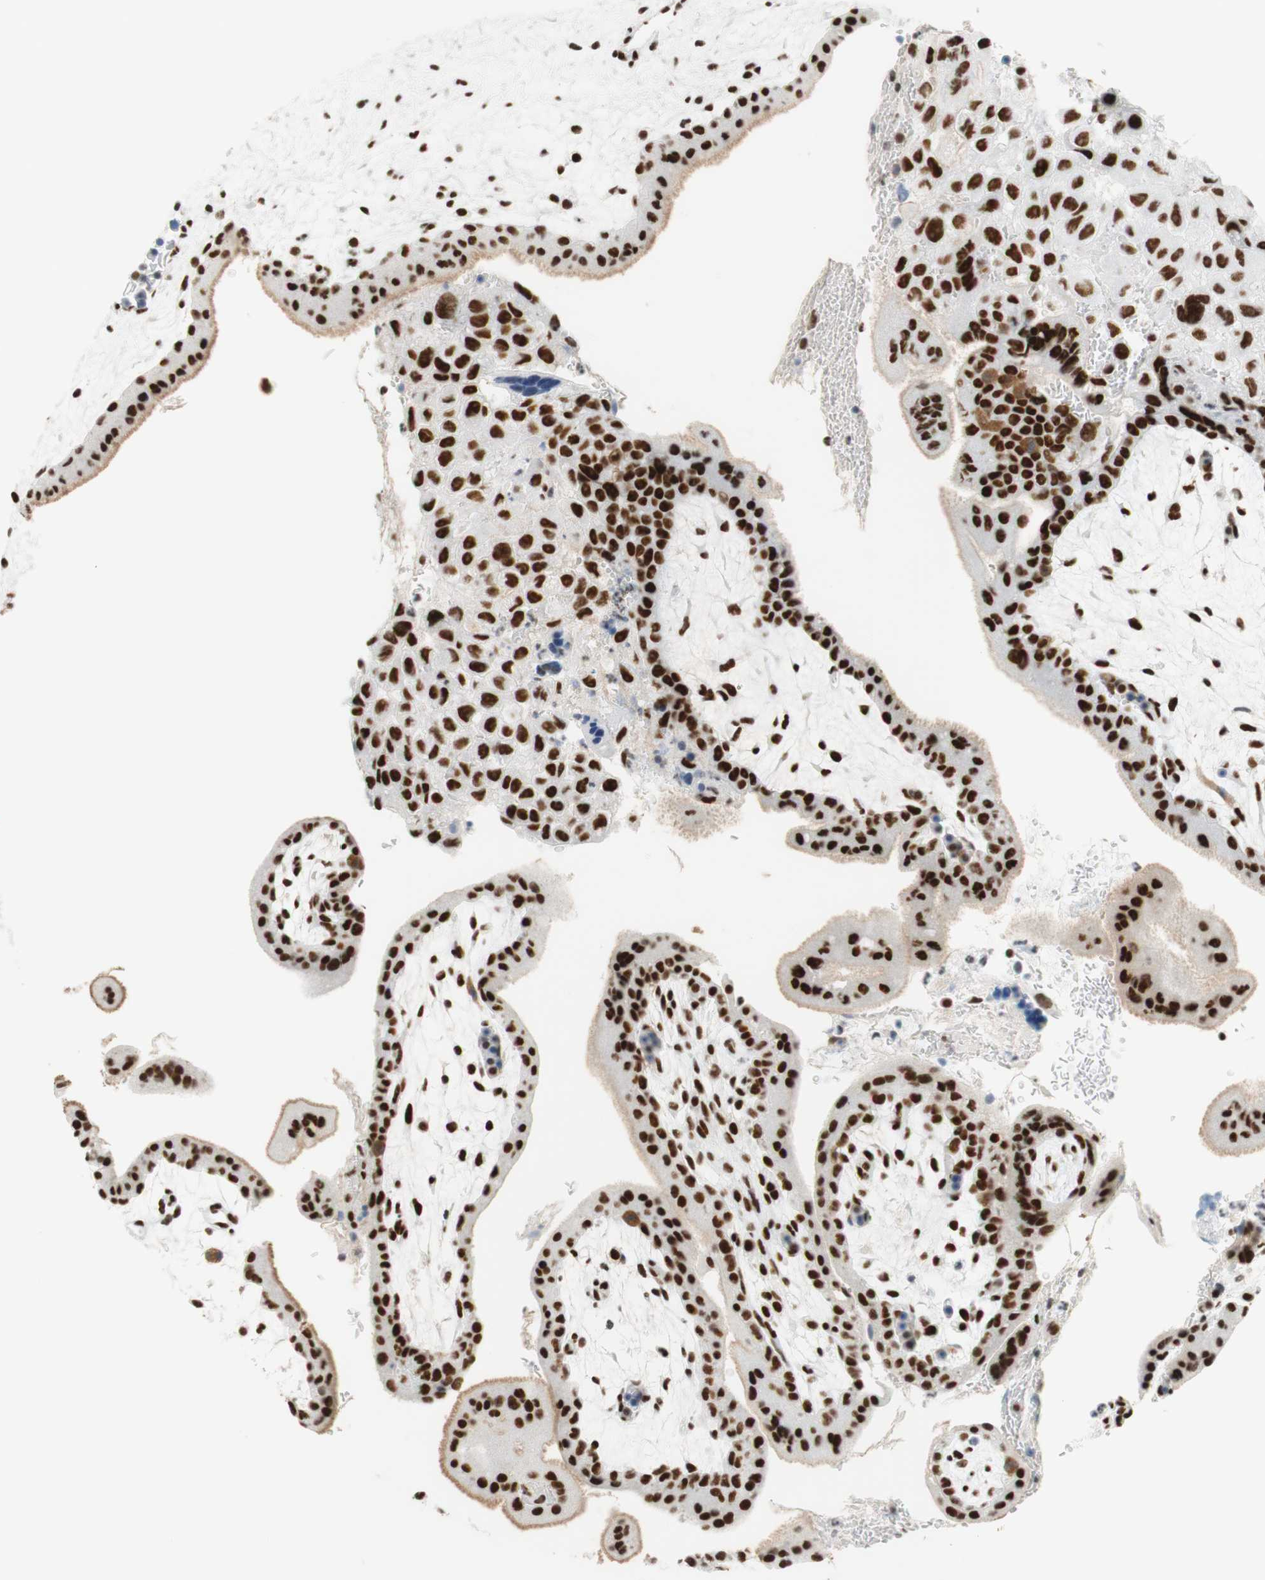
{"staining": {"intensity": "strong", "quantity": ">75%", "location": "nuclear"}, "tissue": "placenta", "cell_type": "Decidual cells", "image_type": "normal", "snomed": [{"axis": "morphology", "description": "Normal tissue, NOS"}, {"axis": "topography", "description": "Placenta"}], "caption": "Protein positivity by immunohistochemistry (IHC) reveals strong nuclear staining in approximately >75% of decidual cells in unremarkable placenta.", "gene": "RNF20", "patient": {"sex": "female", "age": 35}}